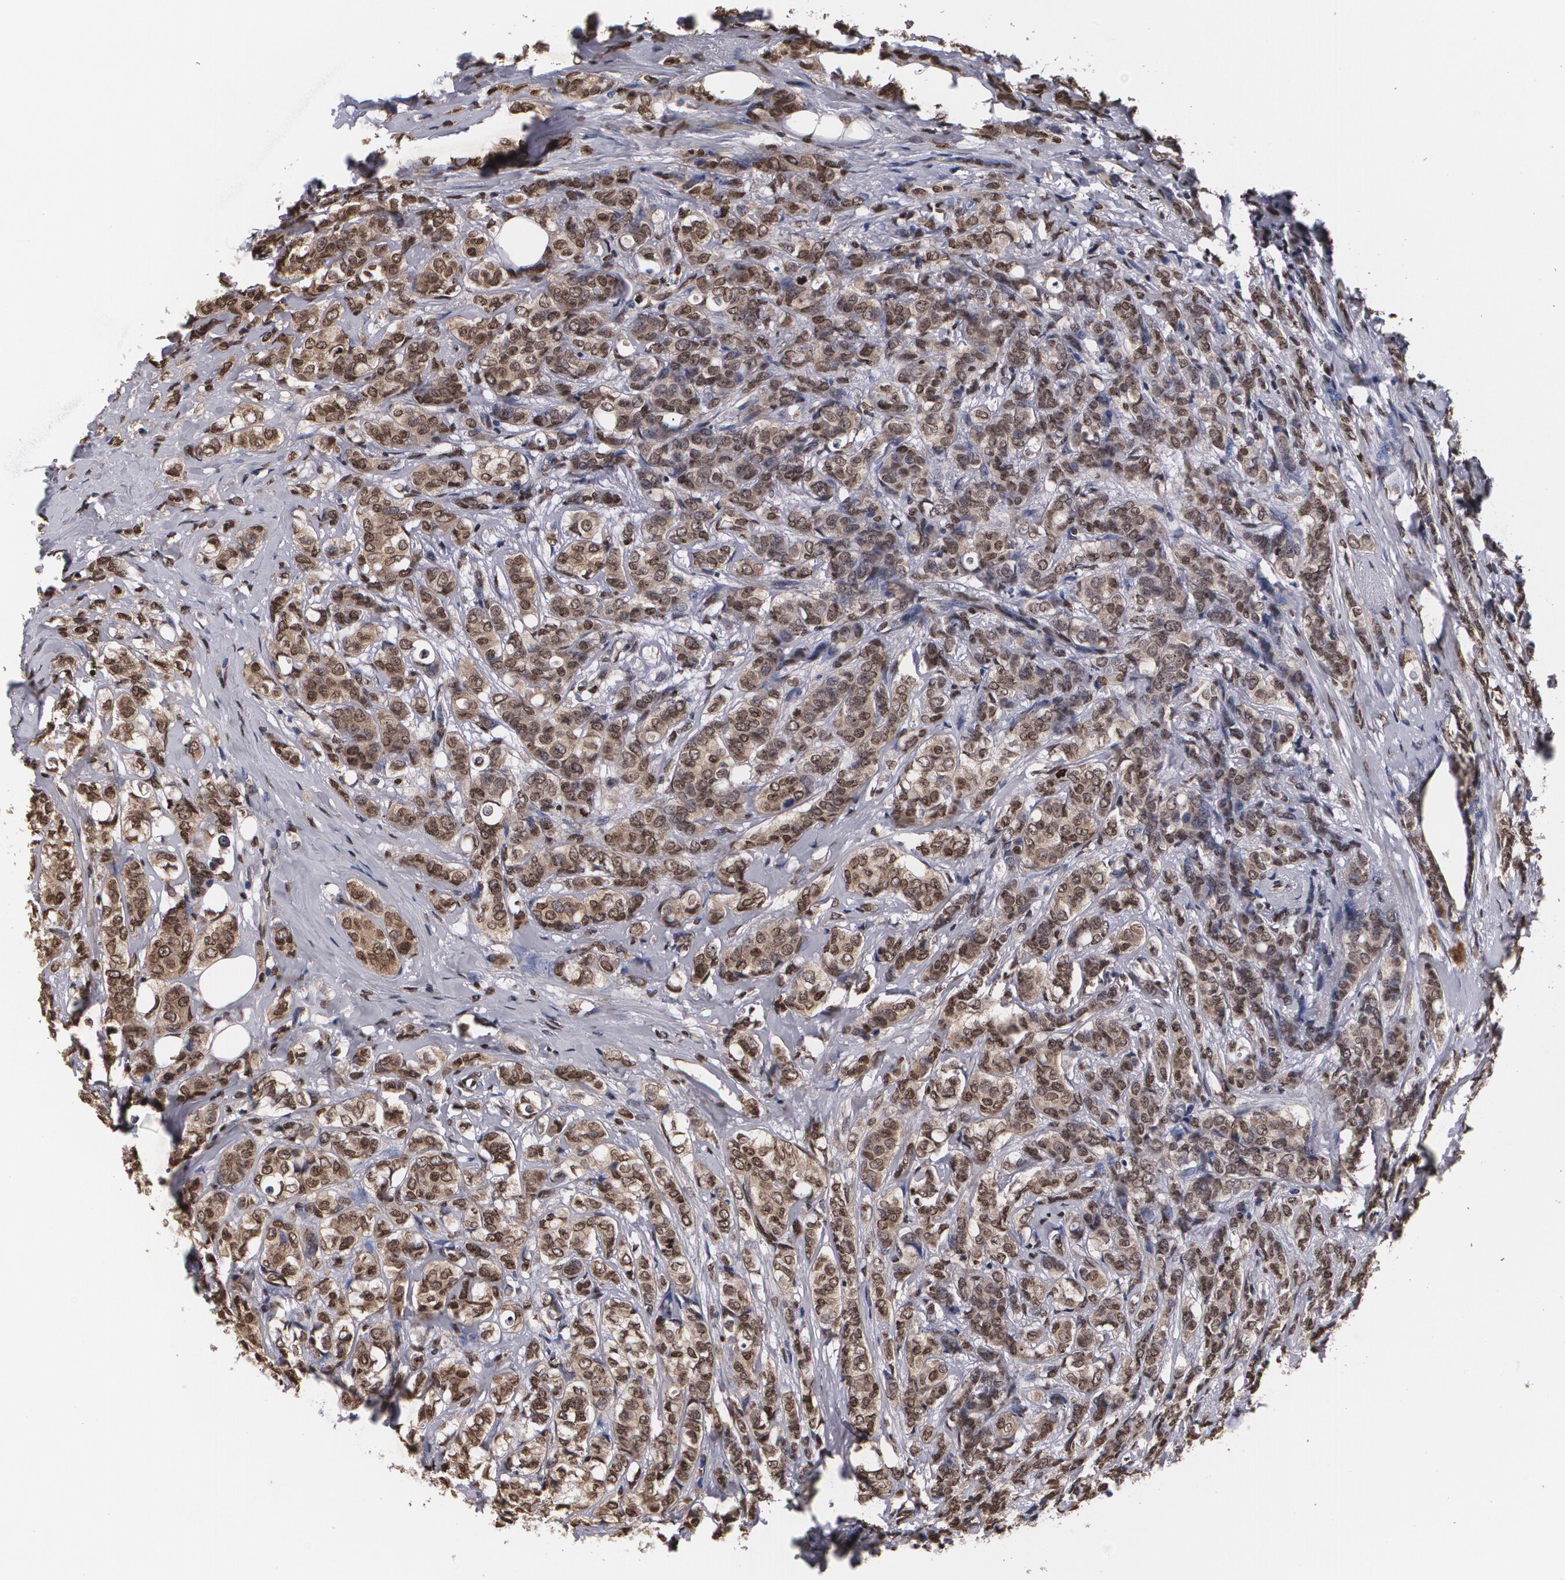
{"staining": {"intensity": "moderate", "quantity": ">75%", "location": "cytoplasmic/membranous,nuclear"}, "tissue": "breast cancer", "cell_type": "Tumor cells", "image_type": "cancer", "snomed": [{"axis": "morphology", "description": "Lobular carcinoma"}, {"axis": "topography", "description": "Breast"}], "caption": "DAB (3,3'-diaminobenzidine) immunohistochemical staining of lobular carcinoma (breast) reveals moderate cytoplasmic/membranous and nuclear protein staining in about >75% of tumor cells. (brown staining indicates protein expression, while blue staining denotes nuclei).", "gene": "MVP", "patient": {"sex": "female", "age": 60}}